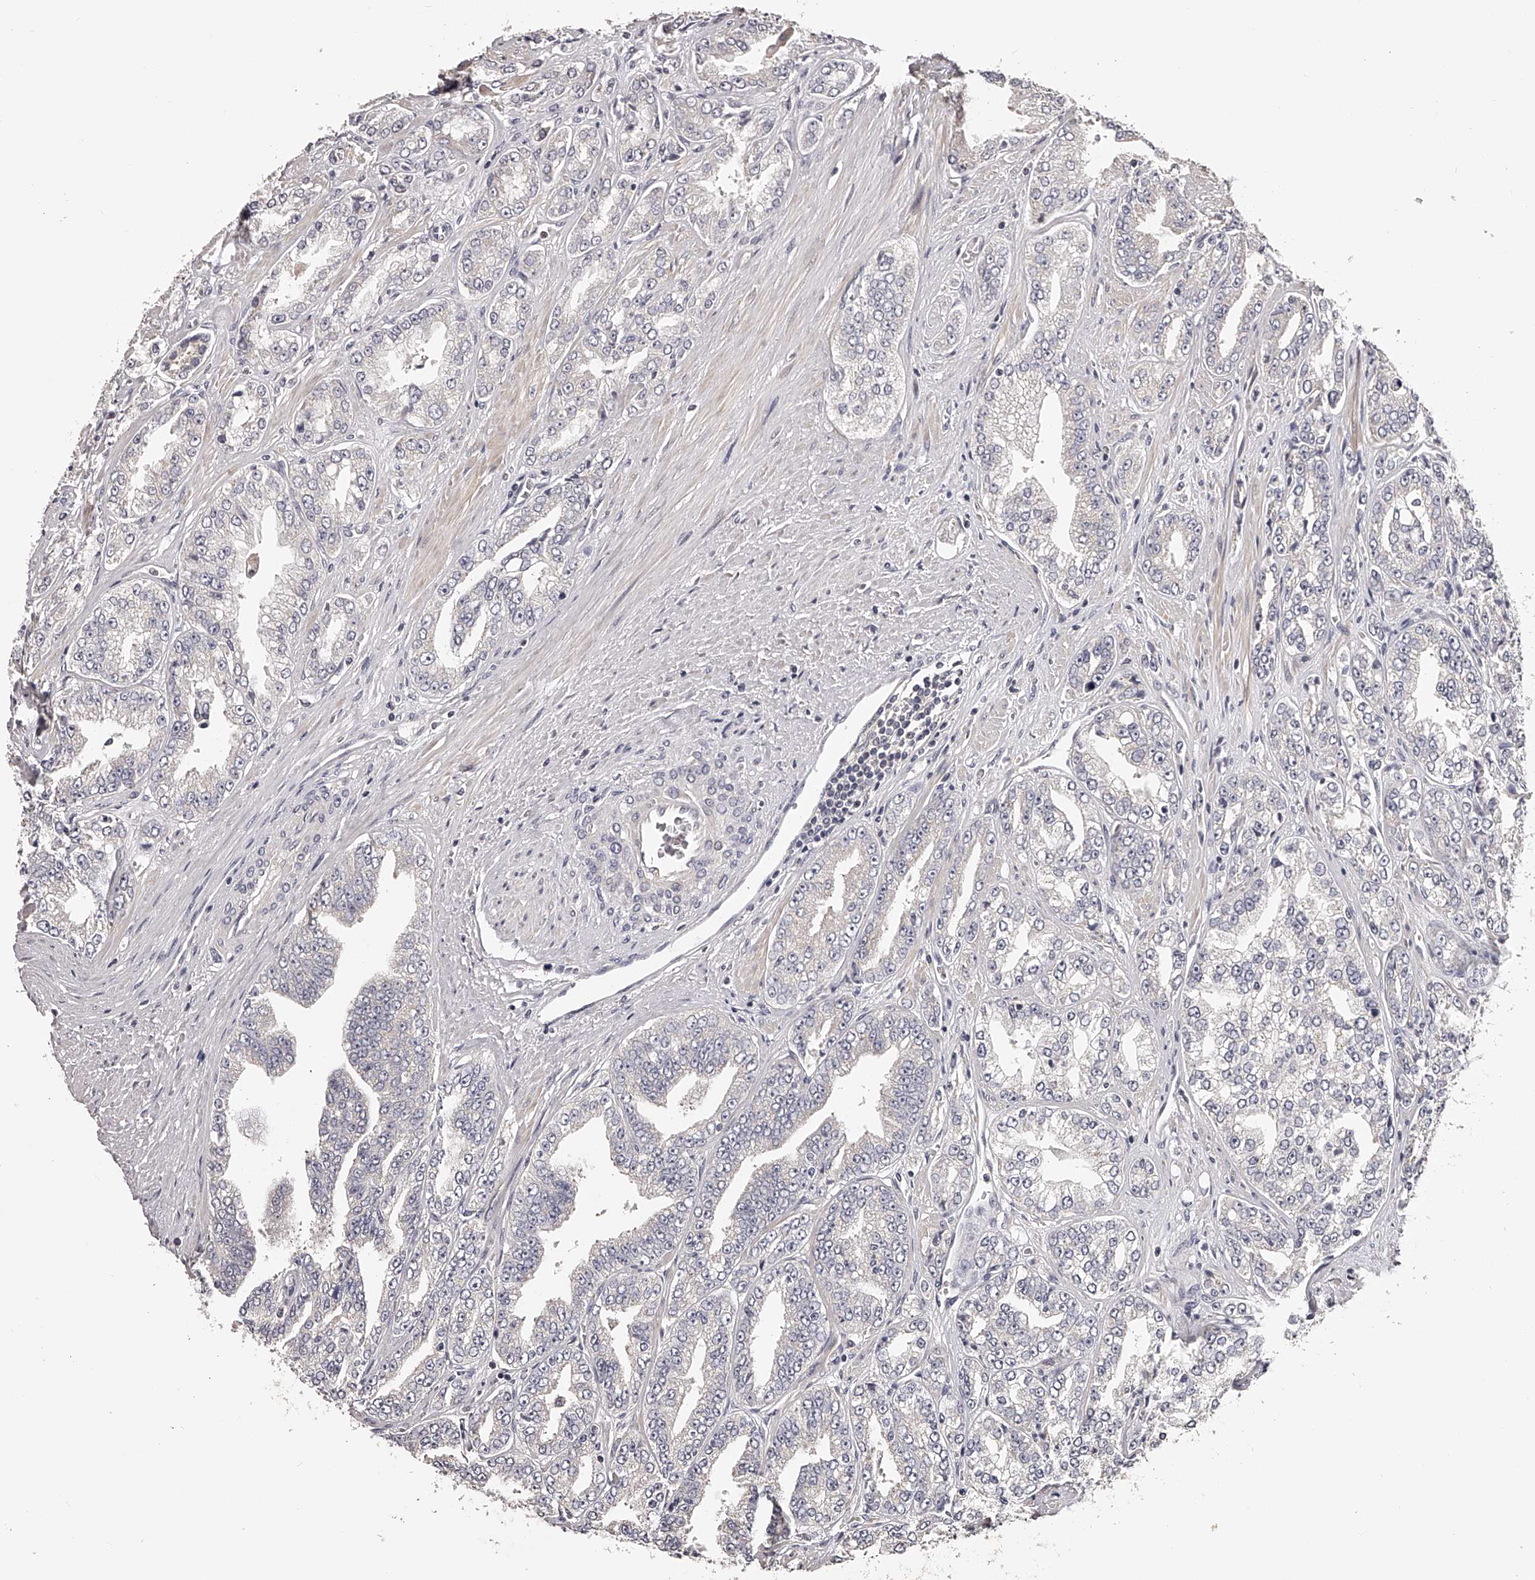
{"staining": {"intensity": "negative", "quantity": "none", "location": "none"}, "tissue": "prostate cancer", "cell_type": "Tumor cells", "image_type": "cancer", "snomed": [{"axis": "morphology", "description": "Adenocarcinoma, High grade"}, {"axis": "topography", "description": "Prostate"}], "caption": "Human adenocarcinoma (high-grade) (prostate) stained for a protein using IHC displays no staining in tumor cells.", "gene": "TNN", "patient": {"sex": "male", "age": 71}}